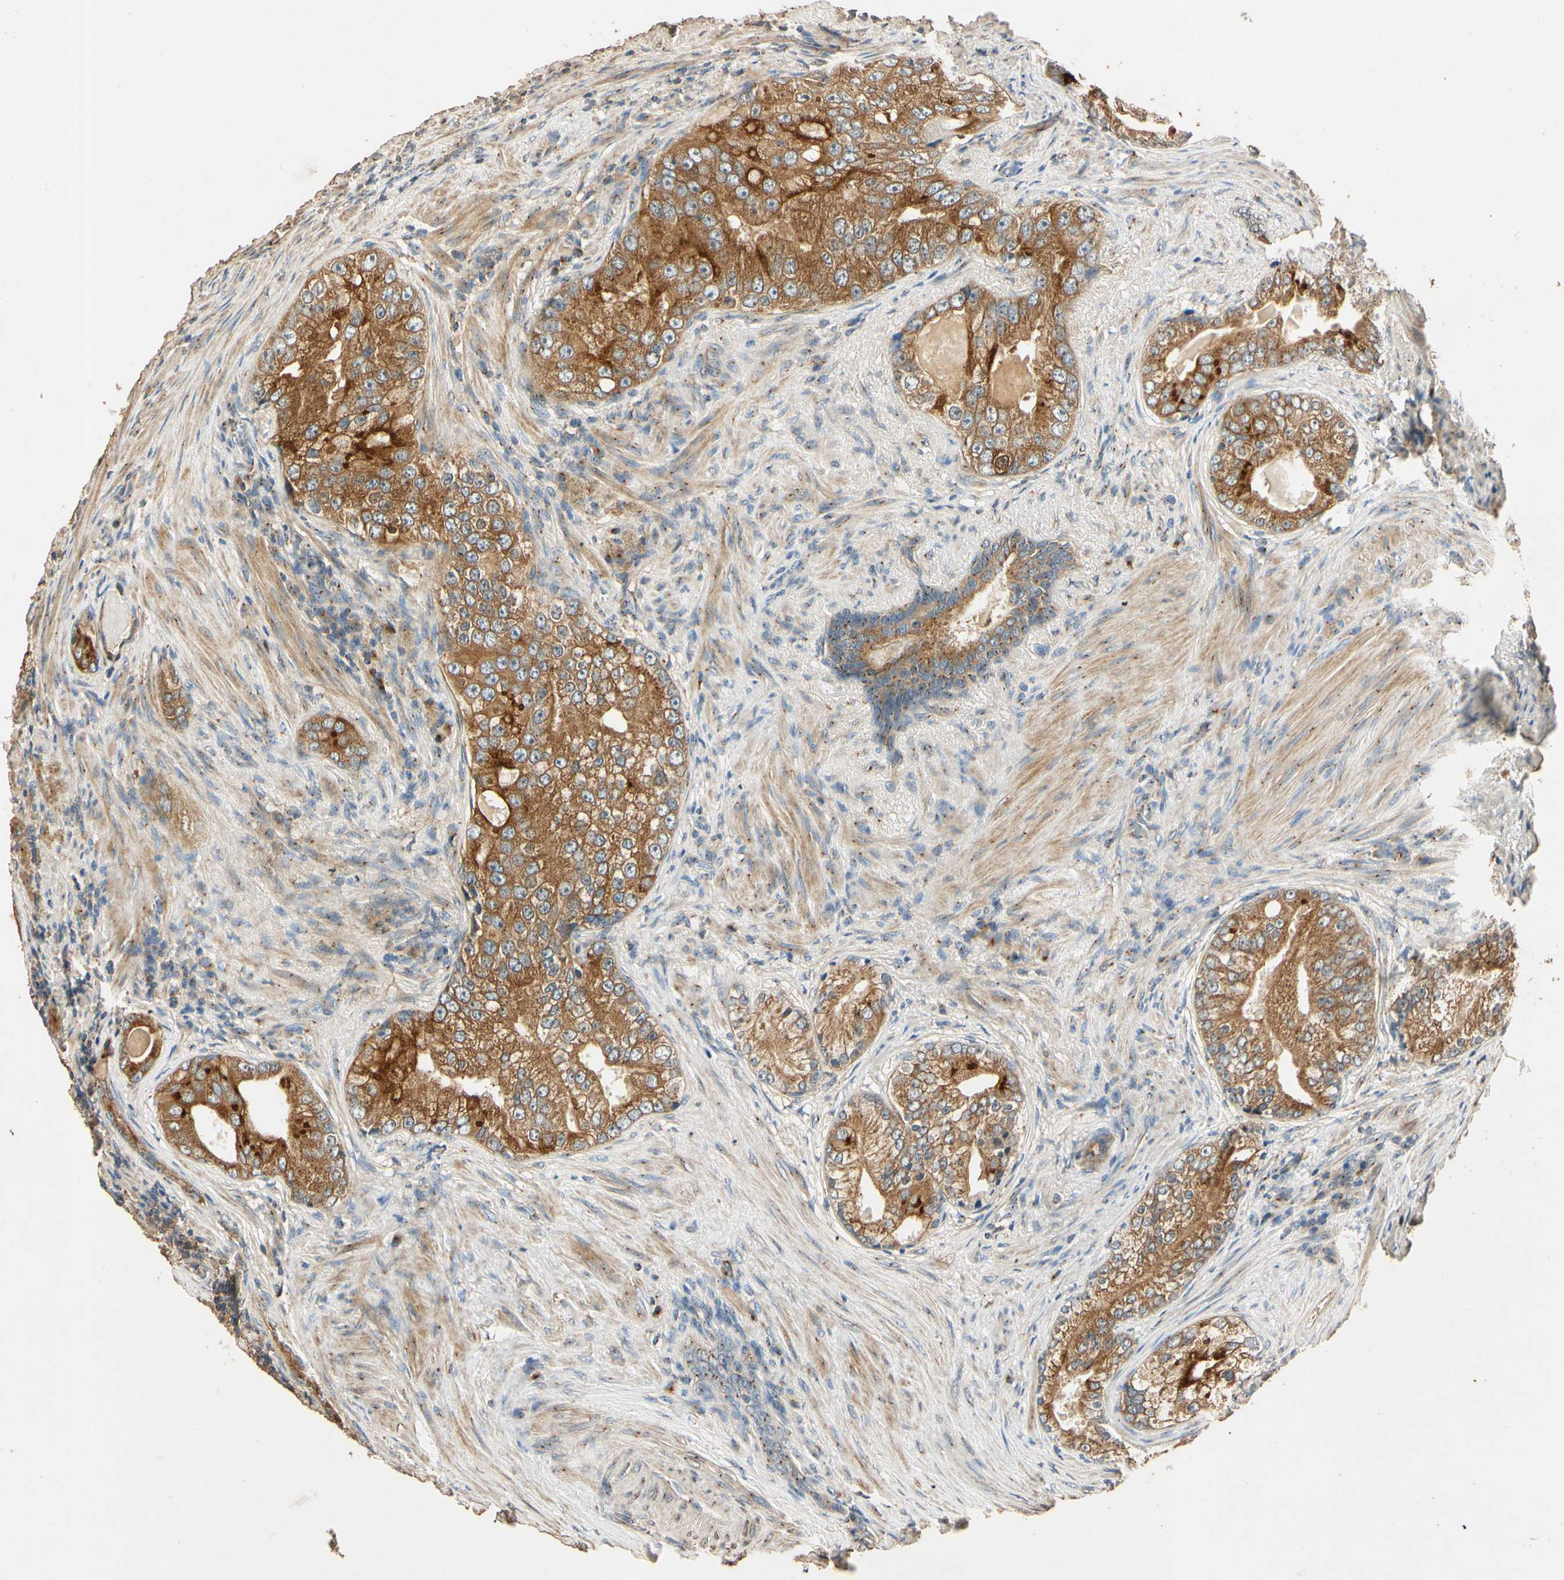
{"staining": {"intensity": "strong", "quantity": ">75%", "location": "cytoplasmic/membranous"}, "tissue": "prostate cancer", "cell_type": "Tumor cells", "image_type": "cancer", "snomed": [{"axis": "morphology", "description": "Adenocarcinoma, High grade"}, {"axis": "topography", "description": "Prostate"}], "caption": "Prostate adenocarcinoma (high-grade) stained for a protein exhibits strong cytoplasmic/membranous positivity in tumor cells.", "gene": "AKAP9", "patient": {"sex": "male", "age": 66}}